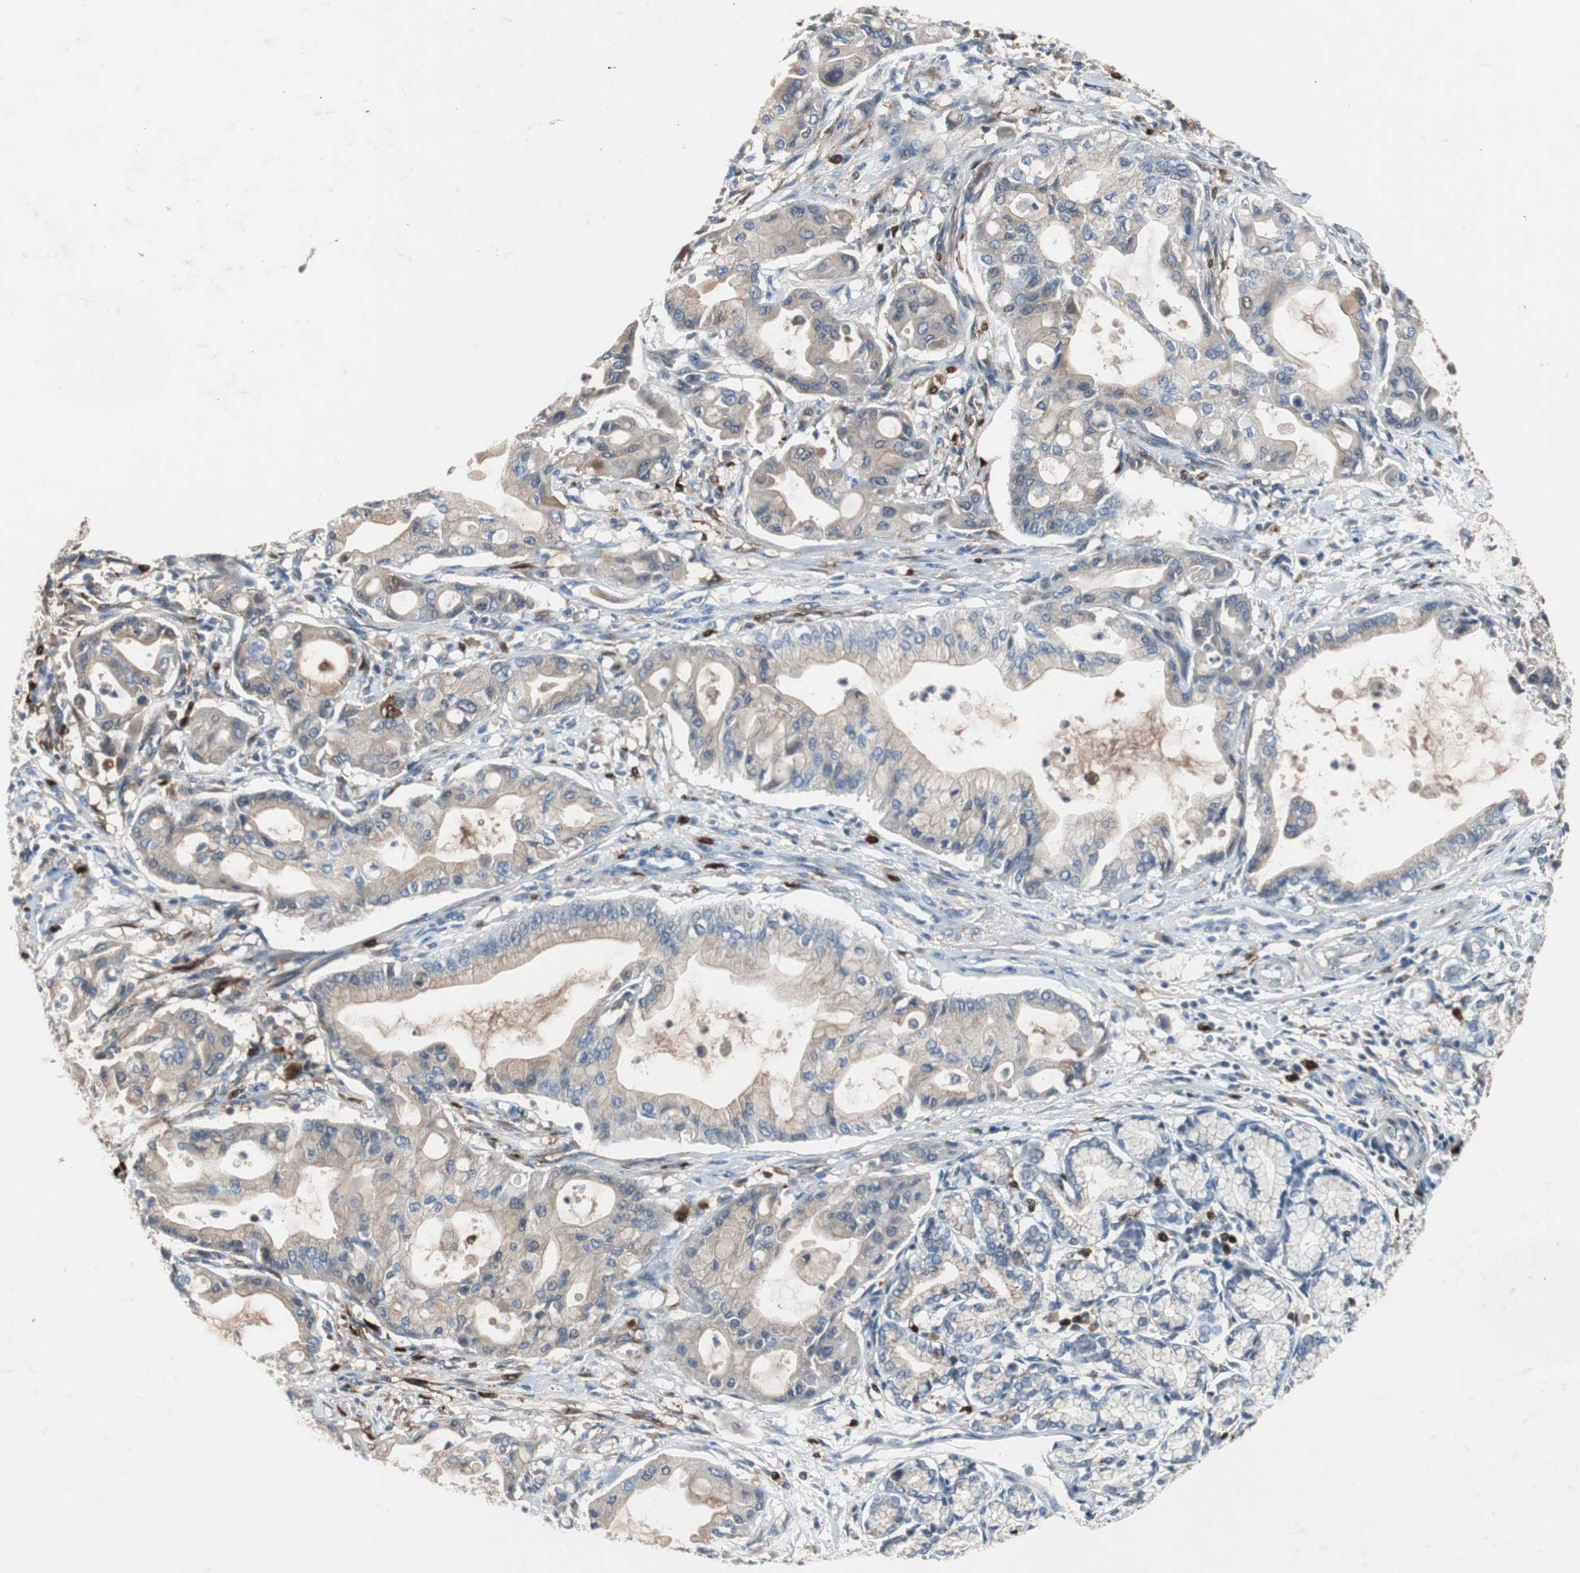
{"staining": {"intensity": "weak", "quantity": ">75%", "location": "cytoplasmic/membranous"}, "tissue": "pancreatic cancer", "cell_type": "Tumor cells", "image_type": "cancer", "snomed": [{"axis": "morphology", "description": "Adenocarcinoma, NOS"}, {"axis": "morphology", "description": "Adenocarcinoma, metastatic, NOS"}, {"axis": "topography", "description": "Lymph node"}, {"axis": "topography", "description": "Pancreas"}, {"axis": "topography", "description": "Duodenum"}], "caption": "IHC photomicrograph of pancreatic cancer stained for a protein (brown), which displays low levels of weak cytoplasmic/membranous positivity in approximately >75% of tumor cells.", "gene": "CALB2", "patient": {"sex": "female", "age": 64}}